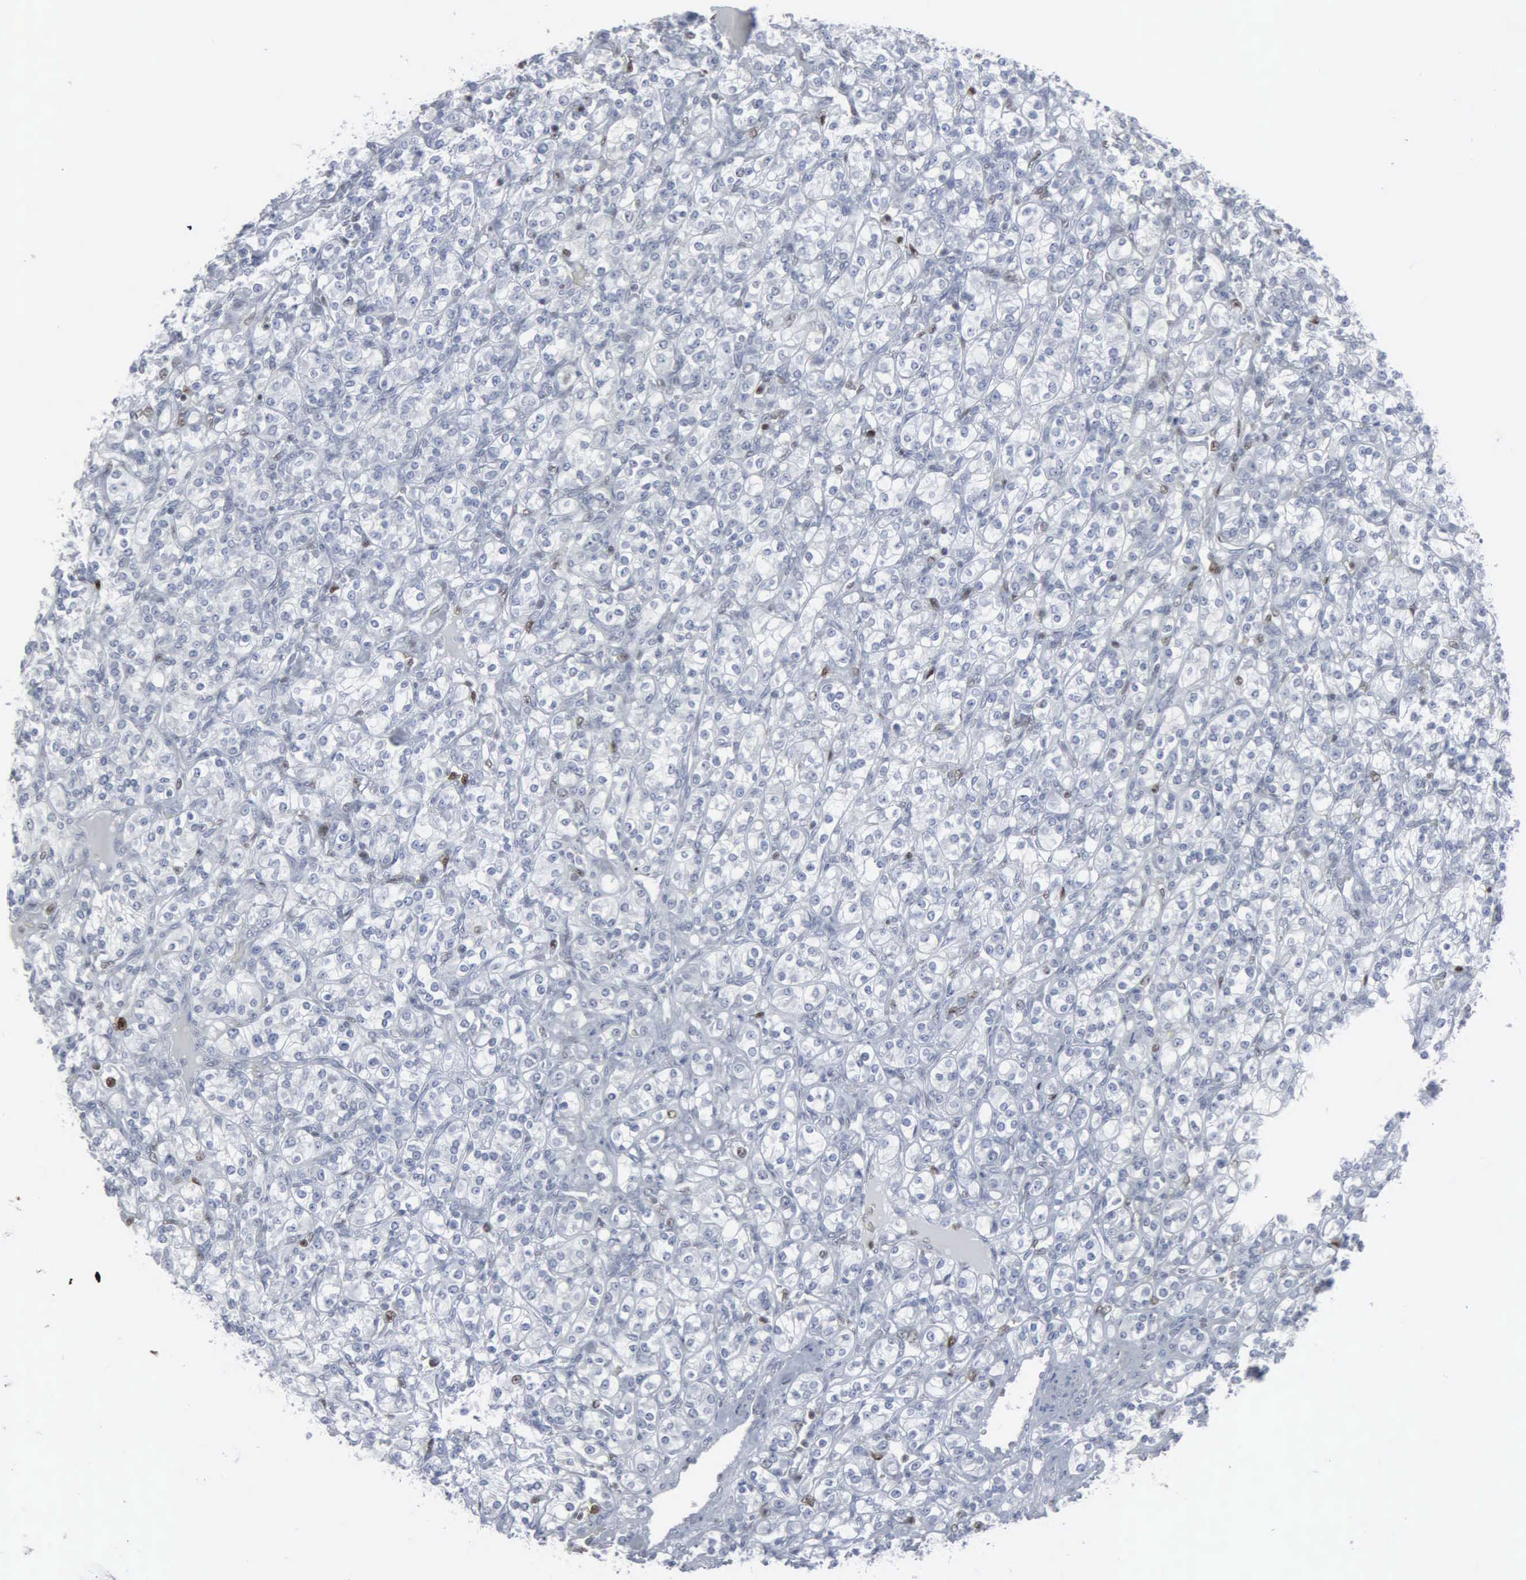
{"staining": {"intensity": "negative", "quantity": "none", "location": "none"}, "tissue": "renal cancer", "cell_type": "Tumor cells", "image_type": "cancer", "snomed": [{"axis": "morphology", "description": "Adenocarcinoma, NOS"}, {"axis": "topography", "description": "Kidney"}], "caption": "An immunohistochemistry (IHC) image of adenocarcinoma (renal) is shown. There is no staining in tumor cells of adenocarcinoma (renal). The staining is performed using DAB brown chromogen with nuclei counter-stained in using hematoxylin.", "gene": "CCND3", "patient": {"sex": "male", "age": 77}}